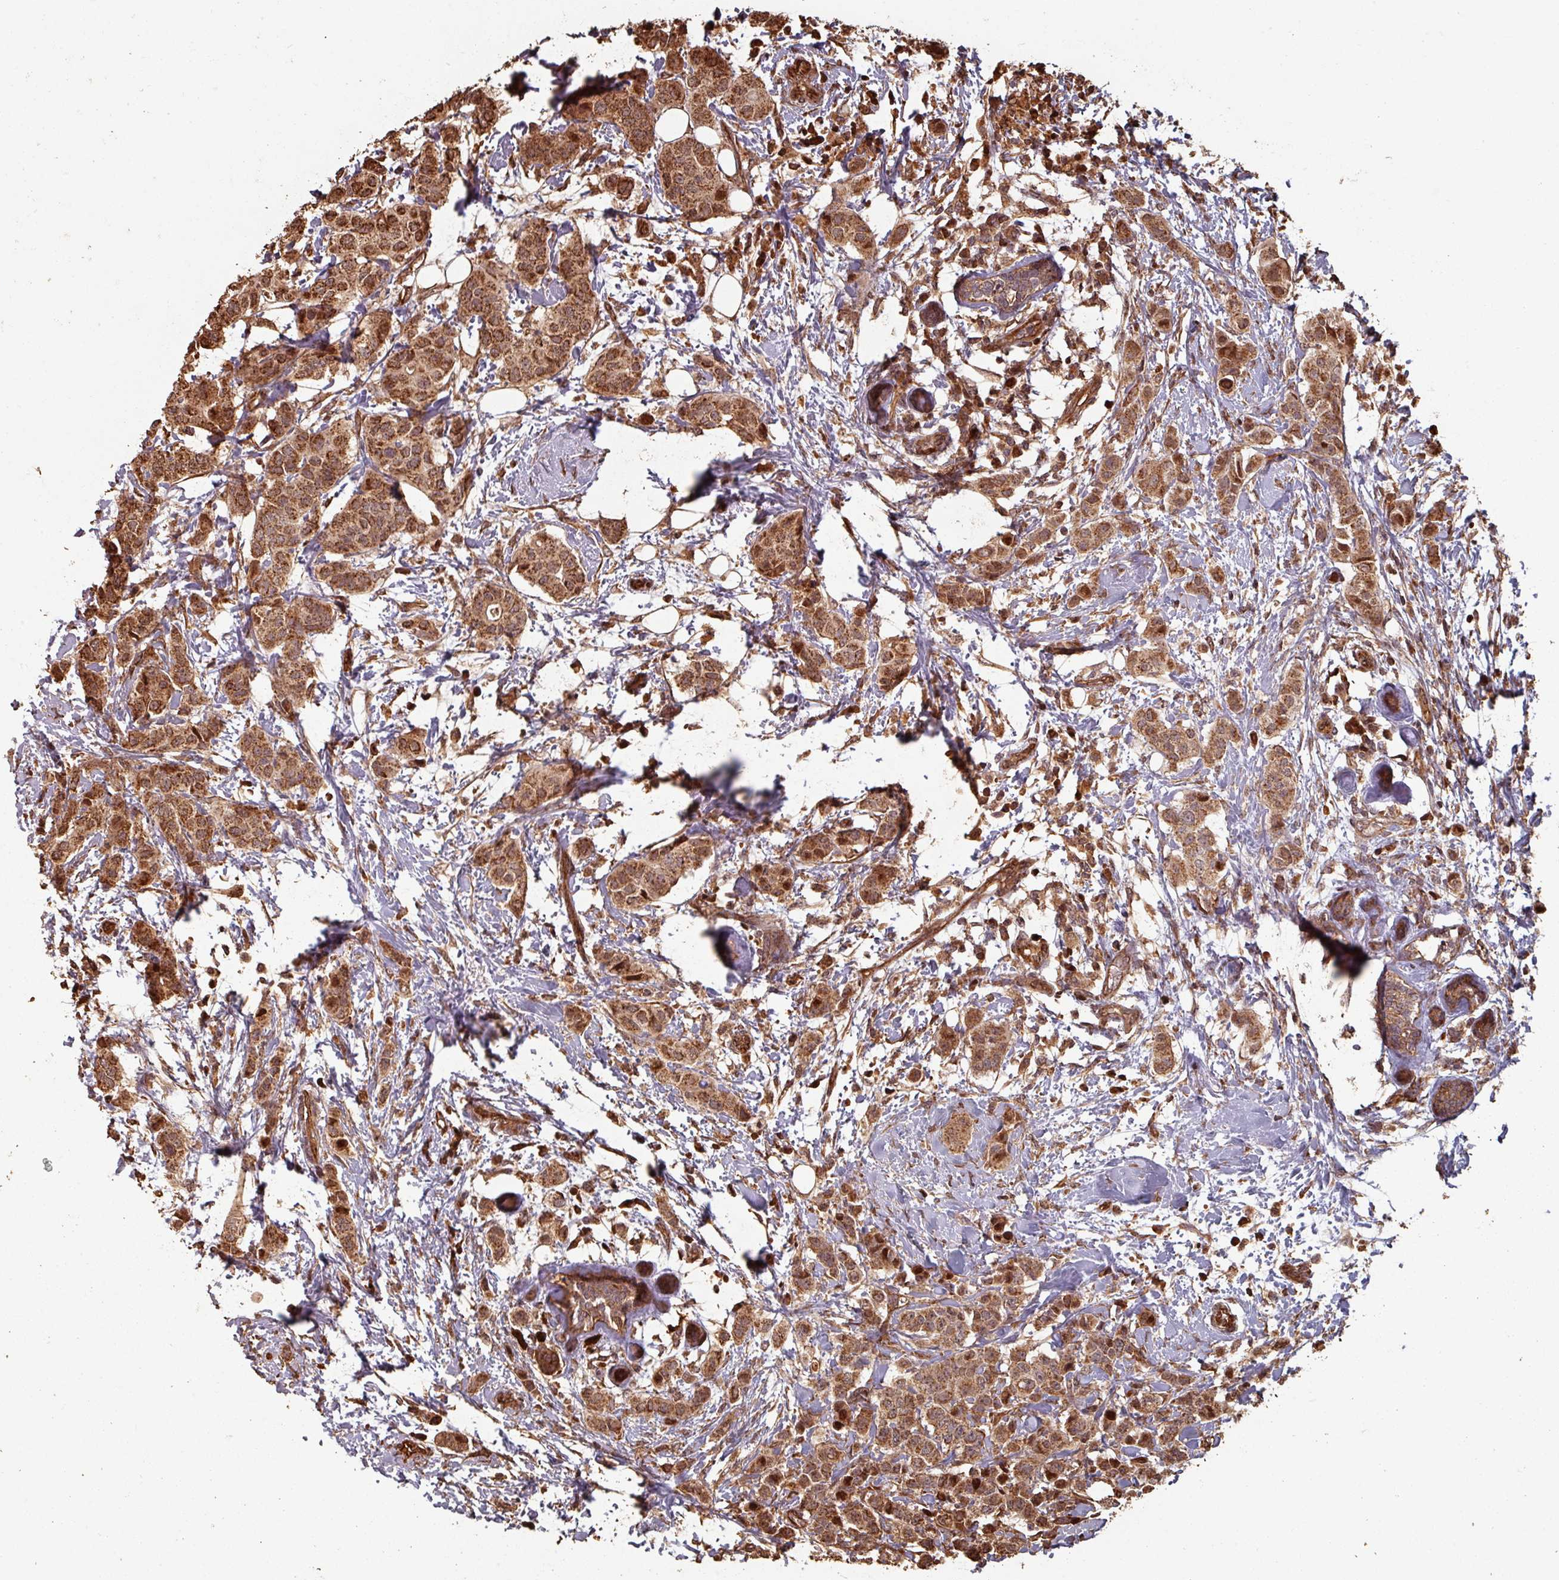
{"staining": {"intensity": "strong", "quantity": ">75%", "location": "cytoplasmic/membranous,nuclear"}, "tissue": "breast cancer", "cell_type": "Tumor cells", "image_type": "cancer", "snomed": [{"axis": "morphology", "description": "Duct carcinoma"}, {"axis": "topography", "description": "Breast"}], "caption": "Immunohistochemistry (IHC) micrograph of invasive ductal carcinoma (breast) stained for a protein (brown), which exhibits high levels of strong cytoplasmic/membranous and nuclear positivity in approximately >75% of tumor cells.", "gene": "EID1", "patient": {"sex": "female", "age": 40}}